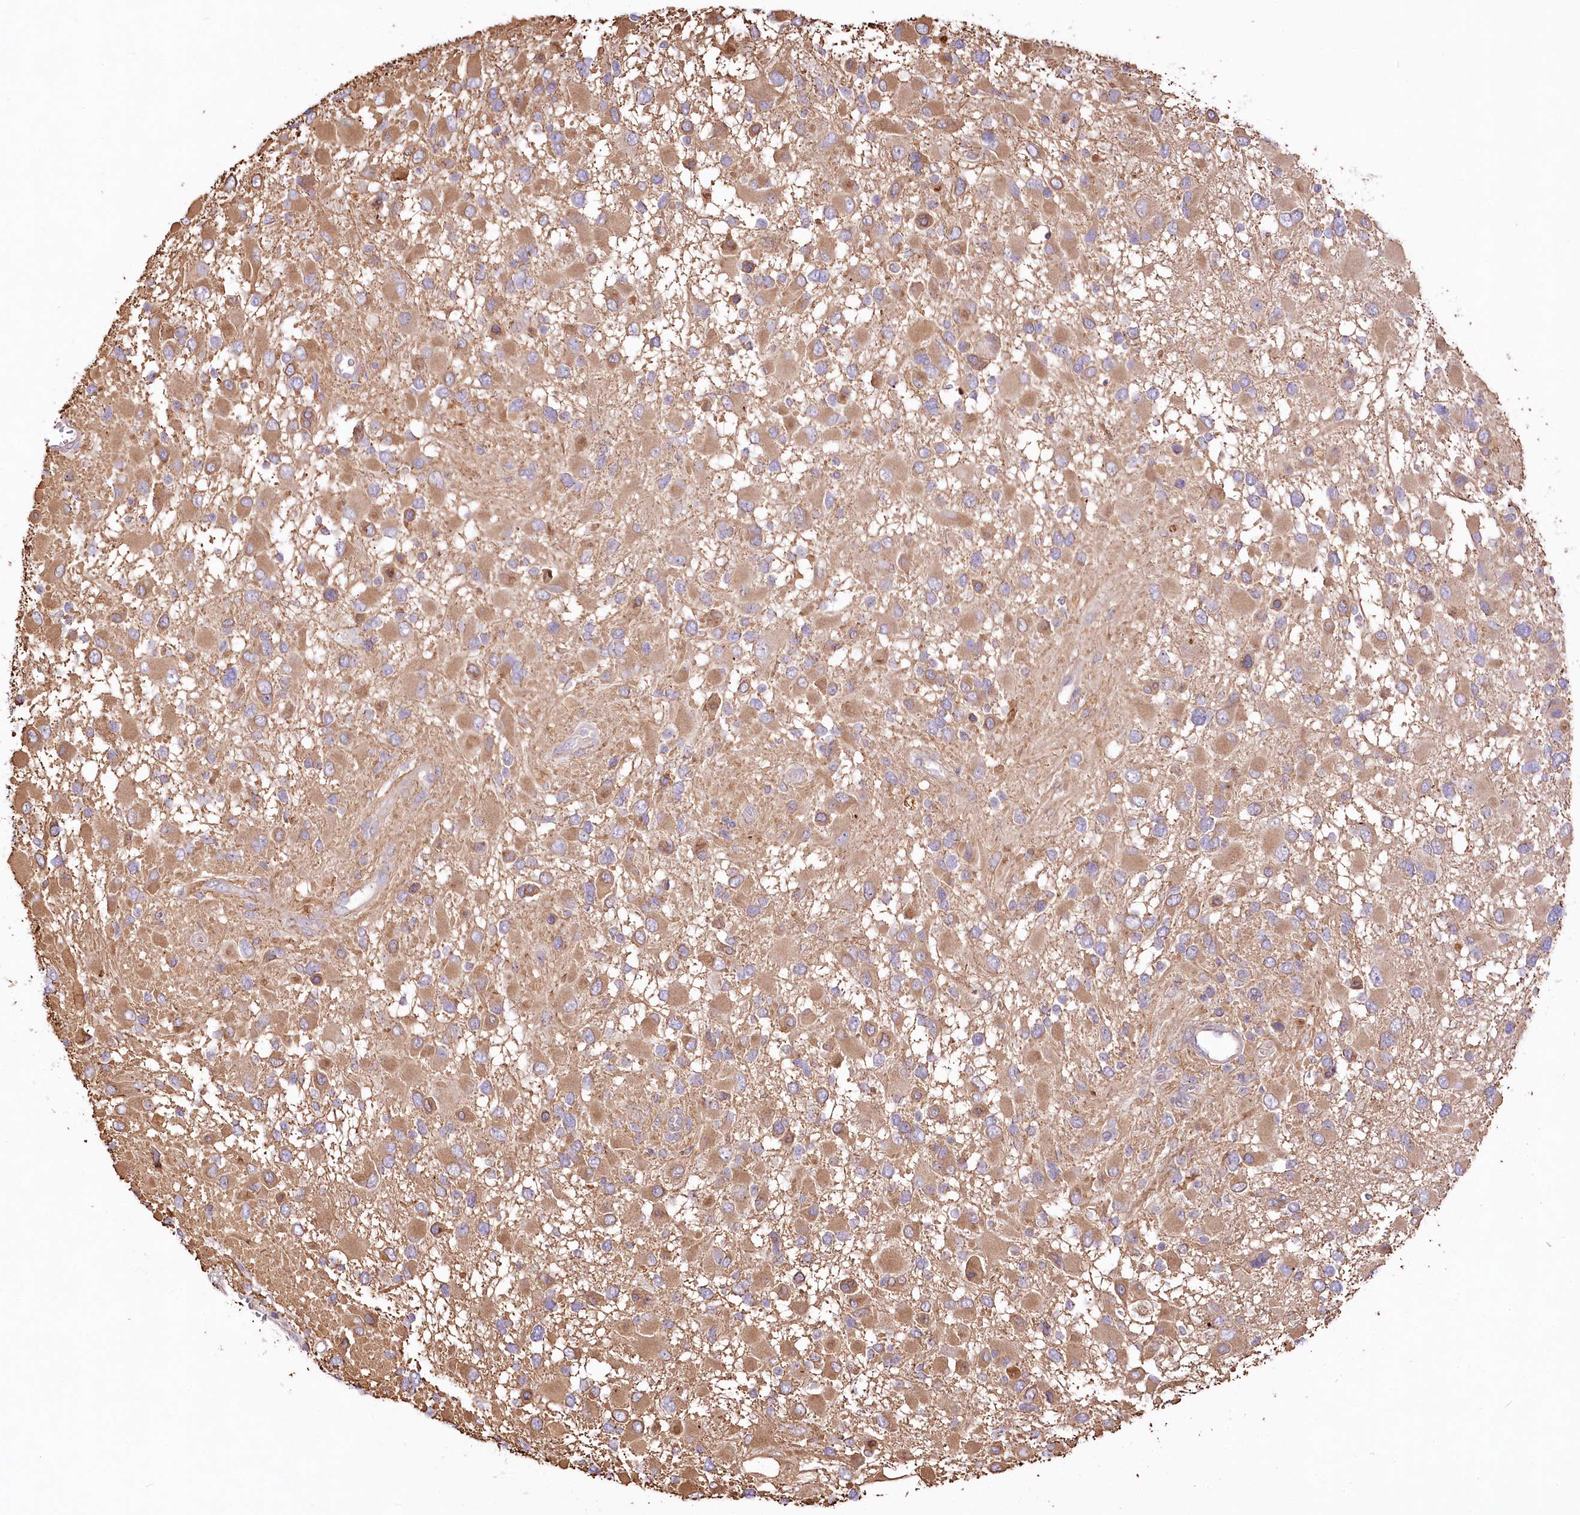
{"staining": {"intensity": "moderate", "quantity": ">75%", "location": "cytoplasmic/membranous"}, "tissue": "glioma", "cell_type": "Tumor cells", "image_type": "cancer", "snomed": [{"axis": "morphology", "description": "Glioma, malignant, High grade"}, {"axis": "topography", "description": "Brain"}], "caption": "Tumor cells exhibit medium levels of moderate cytoplasmic/membranous positivity in about >75% of cells in human malignant glioma (high-grade).", "gene": "PYROXD1", "patient": {"sex": "male", "age": 53}}